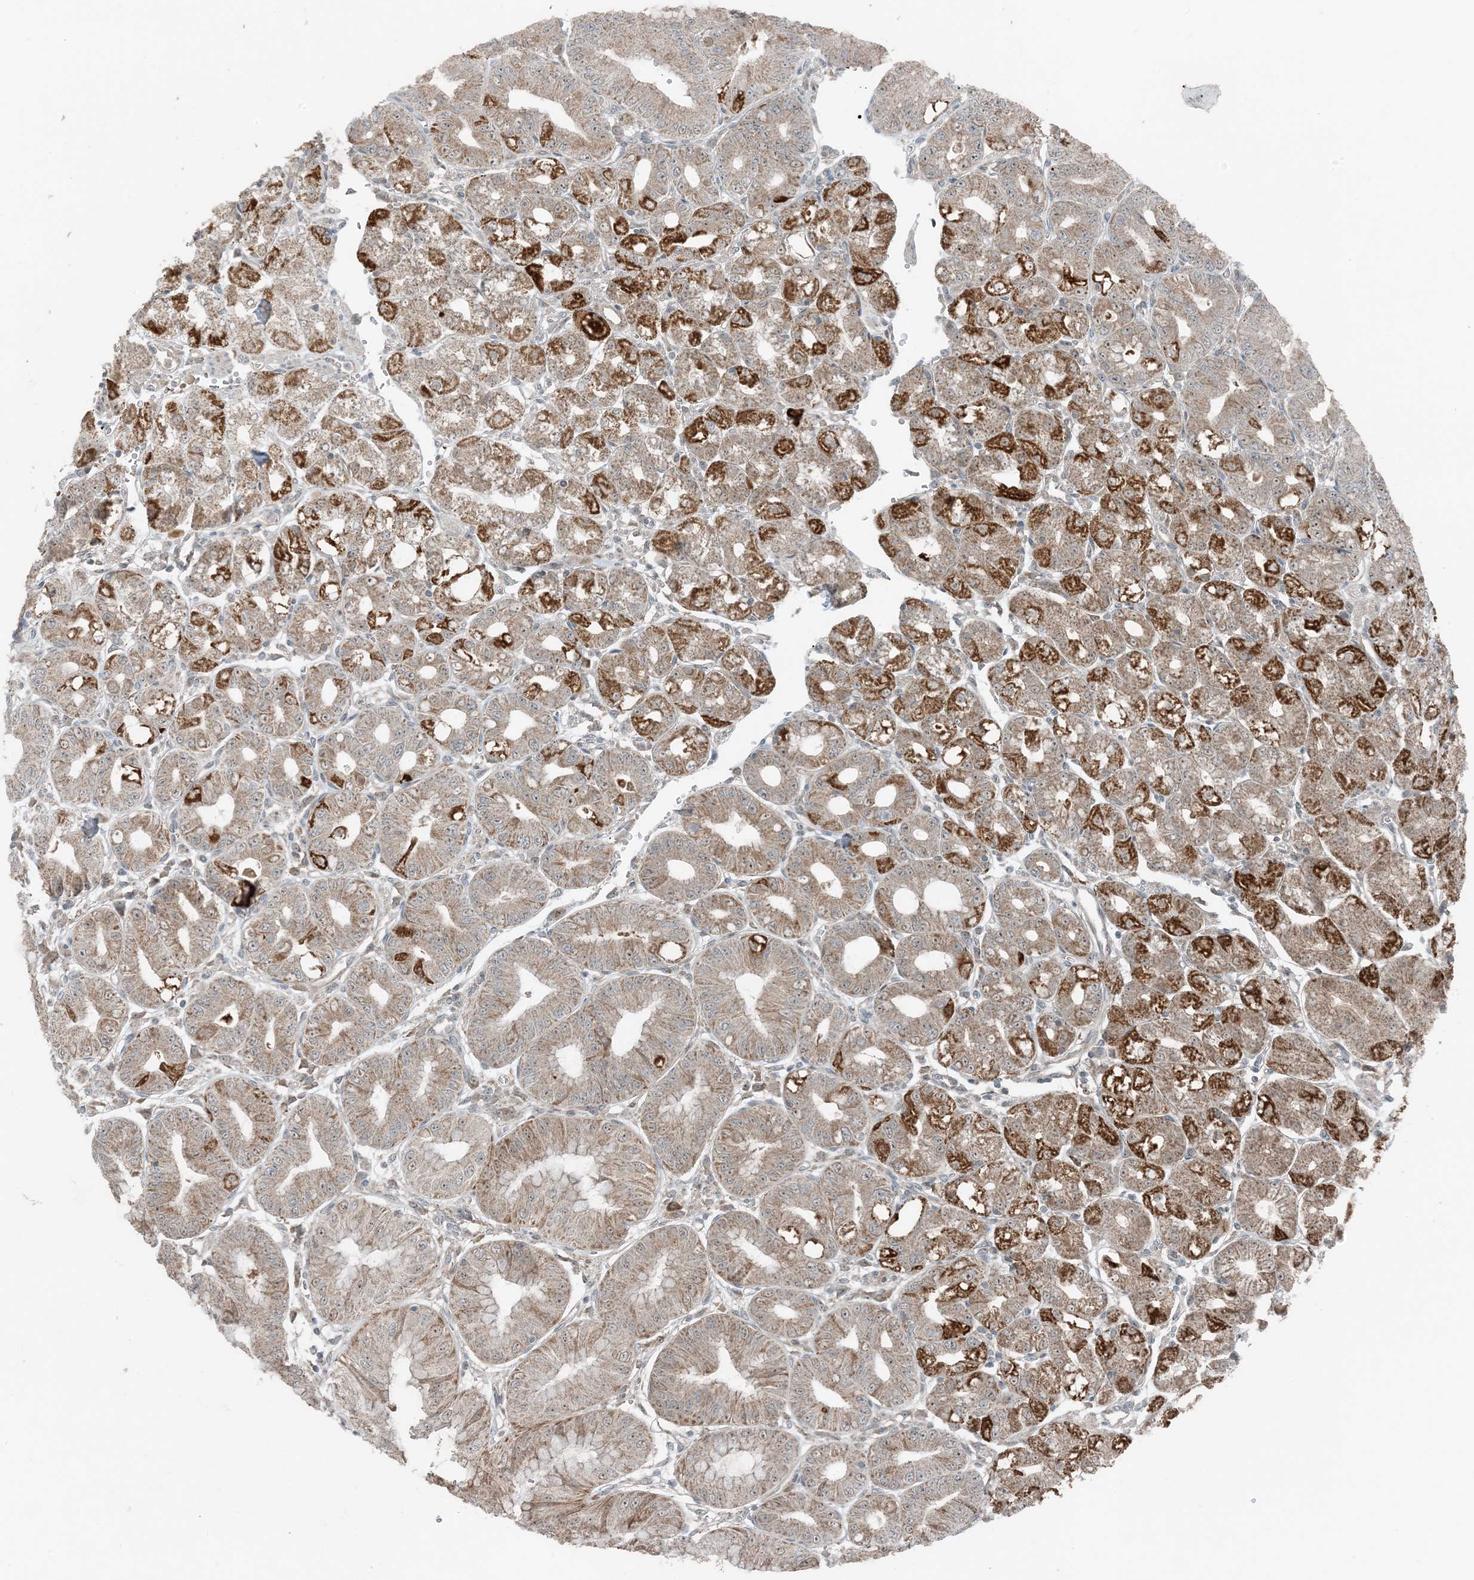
{"staining": {"intensity": "moderate", "quantity": "25%-75%", "location": "cytoplasmic/membranous,nuclear"}, "tissue": "stomach", "cell_type": "Glandular cells", "image_type": "normal", "snomed": [{"axis": "morphology", "description": "Normal tissue, NOS"}, {"axis": "topography", "description": "Stomach, lower"}], "caption": "Normal stomach was stained to show a protein in brown. There is medium levels of moderate cytoplasmic/membranous,nuclear staining in approximately 25%-75% of glandular cells.", "gene": "MITD1", "patient": {"sex": "male", "age": 71}}